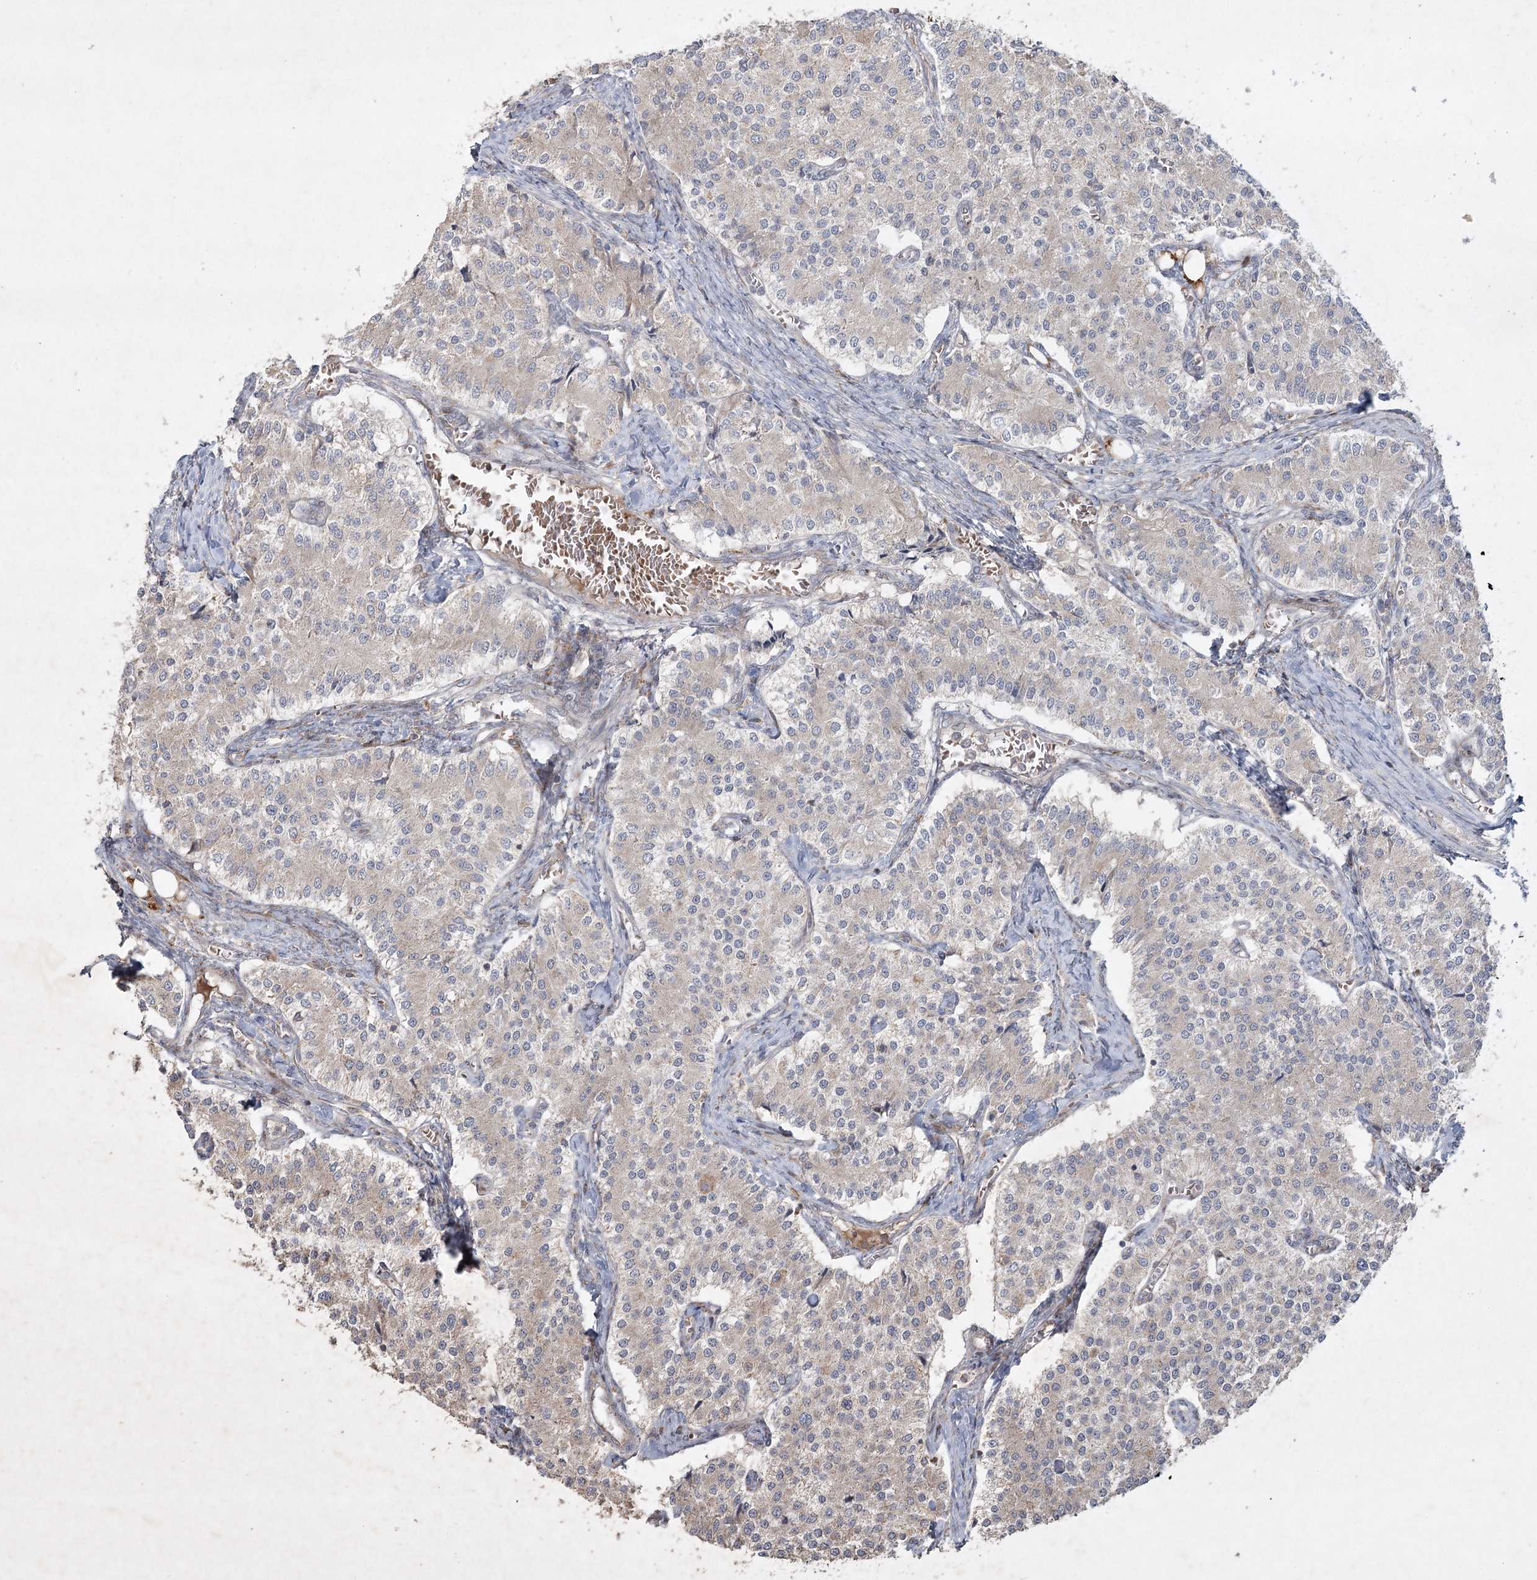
{"staining": {"intensity": "weak", "quantity": "<25%", "location": "cytoplasmic/membranous"}, "tissue": "carcinoid", "cell_type": "Tumor cells", "image_type": "cancer", "snomed": [{"axis": "morphology", "description": "Carcinoid, malignant, NOS"}, {"axis": "topography", "description": "Colon"}], "caption": "The photomicrograph demonstrates no significant staining in tumor cells of malignant carcinoid.", "gene": "KBTBD4", "patient": {"sex": "female", "age": 52}}